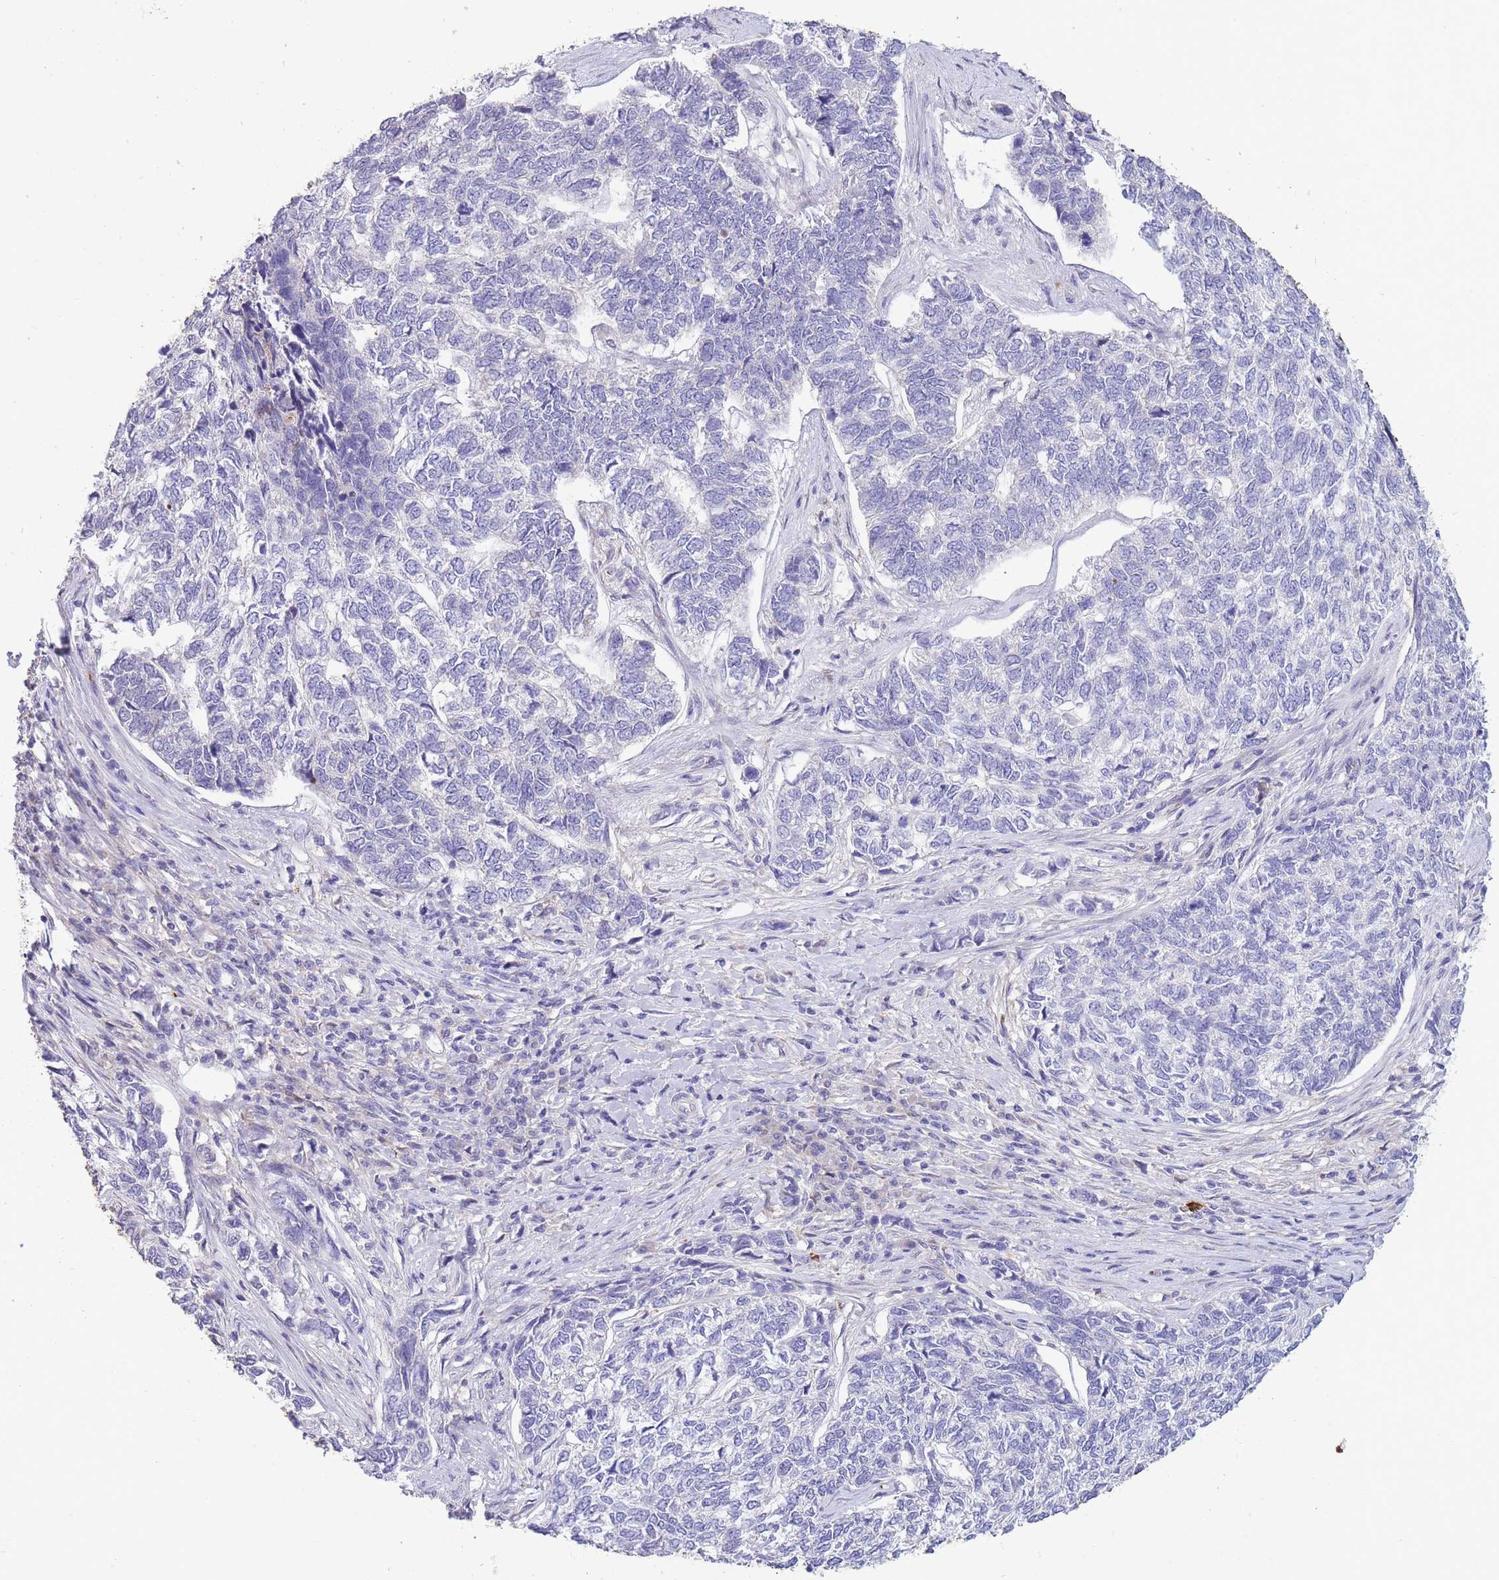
{"staining": {"intensity": "negative", "quantity": "none", "location": "none"}, "tissue": "skin cancer", "cell_type": "Tumor cells", "image_type": "cancer", "snomed": [{"axis": "morphology", "description": "Basal cell carcinoma"}, {"axis": "topography", "description": "Skin"}], "caption": "A high-resolution histopathology image shows immunohistochemistry (IHC) staining of skin cancer, which shows no significant staining in tumor cells.", "gene": "CENPM", "patient": {"sex": "female", "age": 65}}